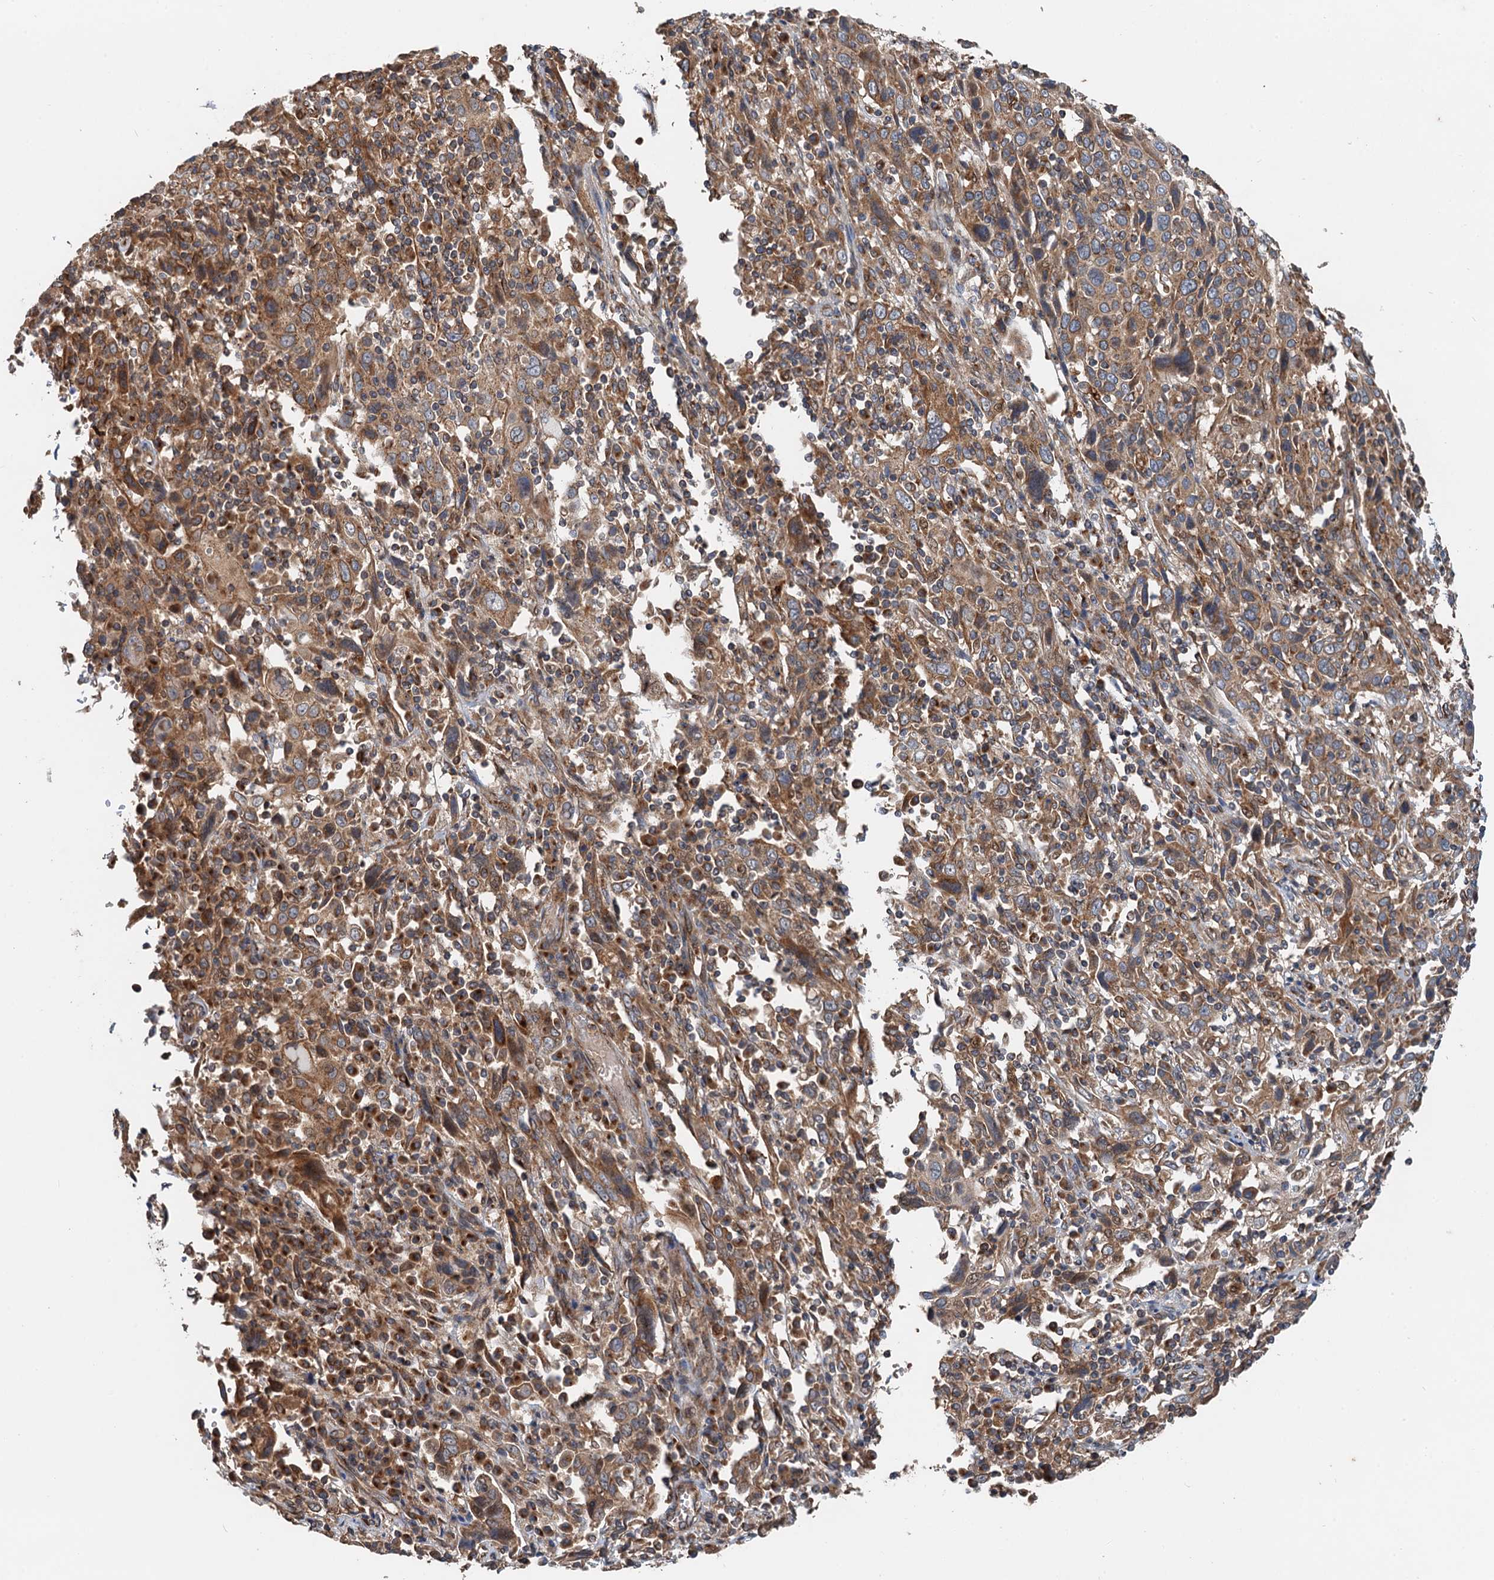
{"staining": {"intensity": "moderate", "quantity": ">75%", "location": "cytoplasmic/membranous"}, "tissue": "cervical cancer", "cell_type": "Tumor cells", "image_type": "cancer", "snomed": [{"axis": "morphology", "description": "Squamous cell carcinoma, NOS"}, {"axis": "topography", "description": "Cervix"}], "caption": "Immunohistochemical staining of cervical squamous cell carcinoma shows moderate cytoplasmic/membranous protein staining in approximately >75% of tumor cells. The staining was performed using DAB, with brown indicating positive protein expression. Nuclei are stained blue with hematoxylin.", "gene": "ANKRD26", "patient": {"sex": "female", "age": 46}}